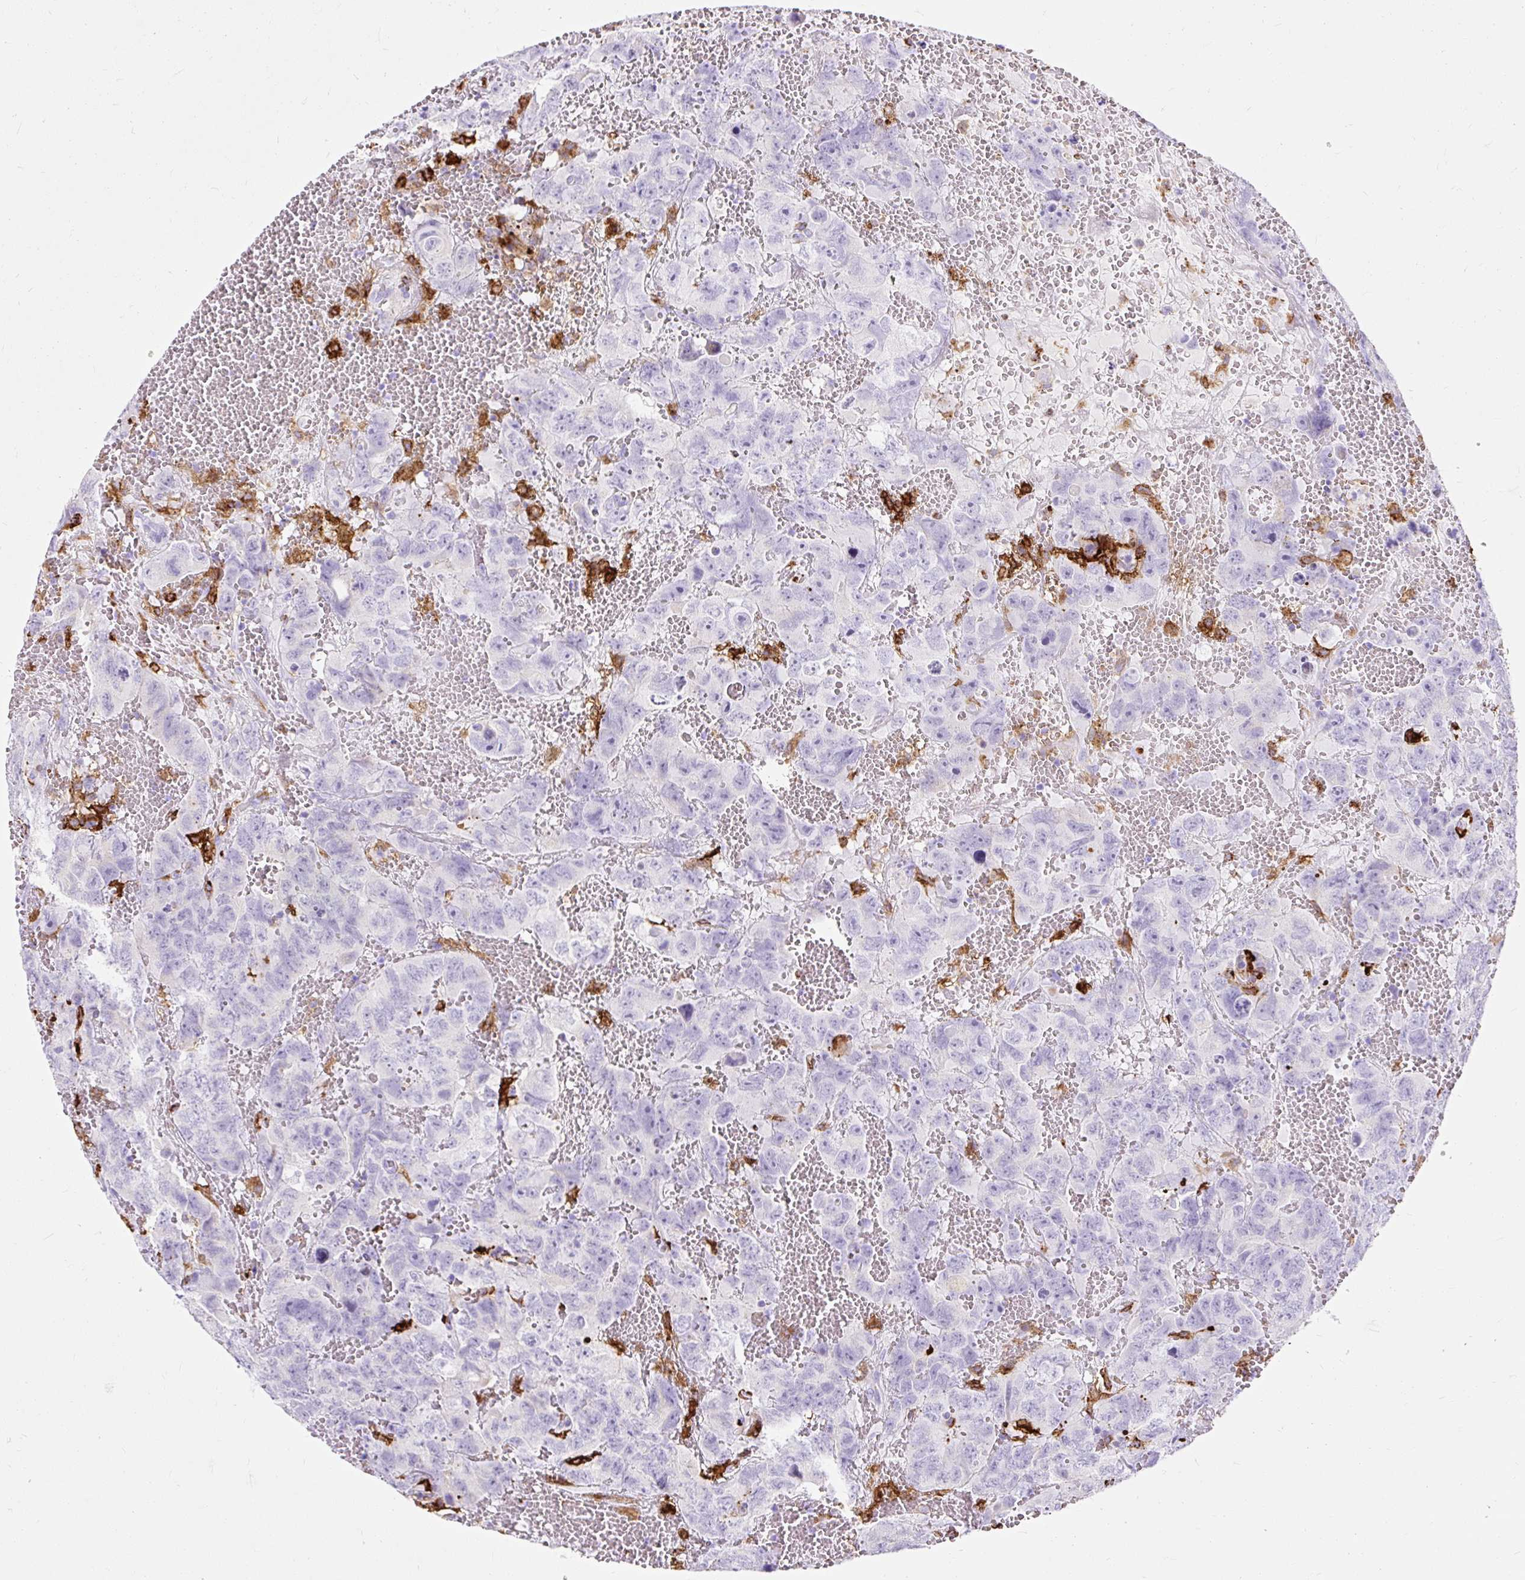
{"staining": {"intensity": "negative", "quantity": "none", "location": "none"}, "tissue": "testis cancer", "cell_type": "Tumor cells", "image_type": "cancer", "snomed": [{"axis": "morphology", "description": "Carcinoma, Embryonal, NOS"}, {"axis": "topography", "description": "Testis"}], "caption": "A photomicrograph of testis embryonal carcinoma stained for a protein displays no brown staining in tumor cells.", "gene": "HLA-DRA", "patient": {"sex": "male", "age": 45}}